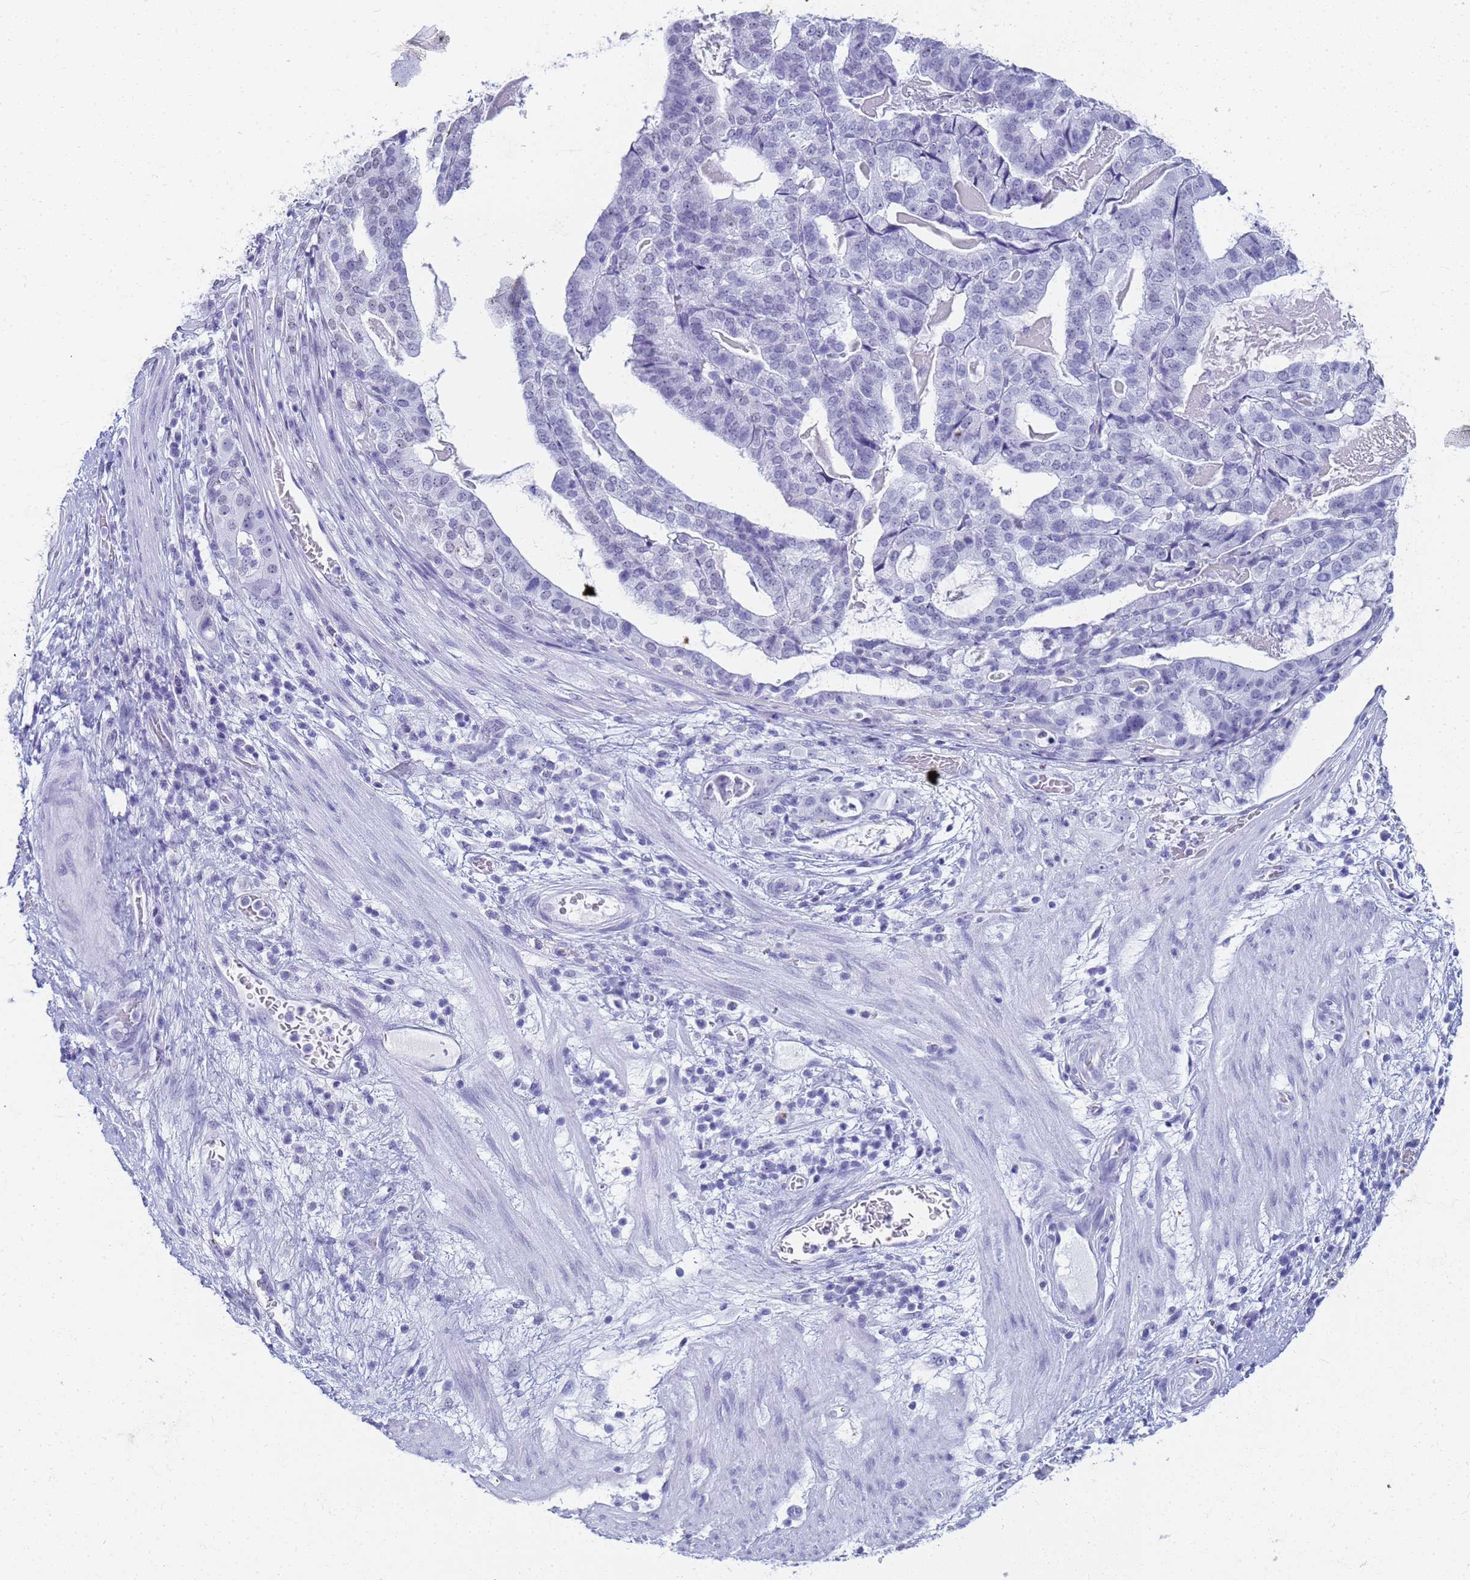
{"staining": {"intensity": "negative", "quantity": "none", "location": "none"}, "tissue": "stomach cancer", "cell_type": "Tumor cells", "image_type": "cancer", "snomed": [{"axis": "morphology", "description": "Adenocarcinoma, NOS"}, {"axis": "topography", "description": "Stomach"}], "caption": "High magnification brightfield microscopy of stomach adenocarcinoma stained with DAB (3,3'-diaminobenzidine) (brown) and counterstained with hematoxylin (blue): tumor cells show no significant staining.", "gene": "SLC7A9", "patient": {"sex": "male", "age": 48}}